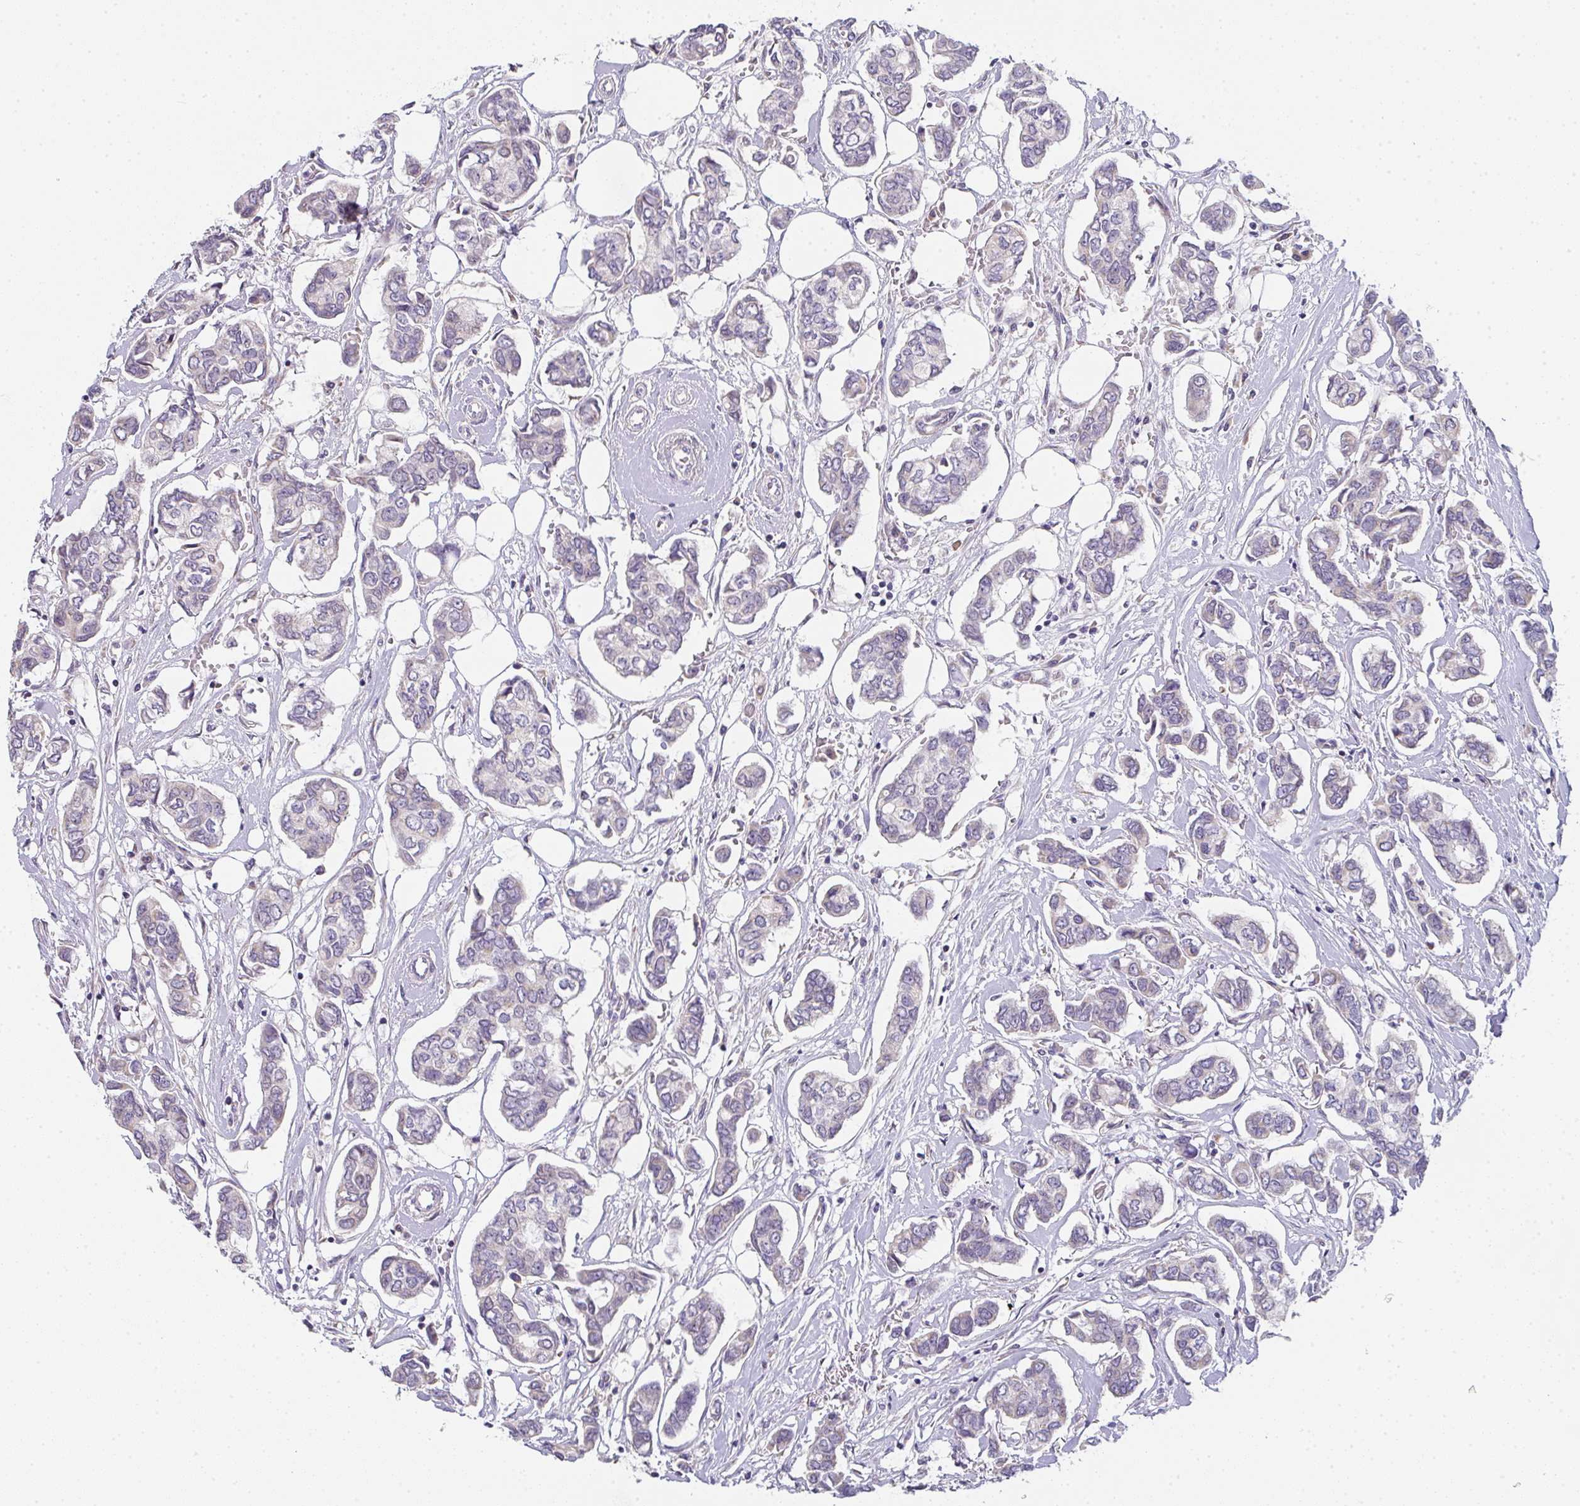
{"staining": {"intensity": "weak", "quantity": "<25%", "location": "cytoplasmic/membranous"}, "tissue": "breast cancer", "cell_type": "Tumor cells", "image_type": "cancer", "snomed": [{"axis": "morphology", "description": "Duct carcinoma"}, {"axis": "topography", "description": "Breast"}], "caption": "This is an immunohistochemistry histopathology image of breast intraductal carcinoma. There is no expression in tumor cells.", "gene": "CACNA1S", "patient": {"sex": "female", "age": 73}}